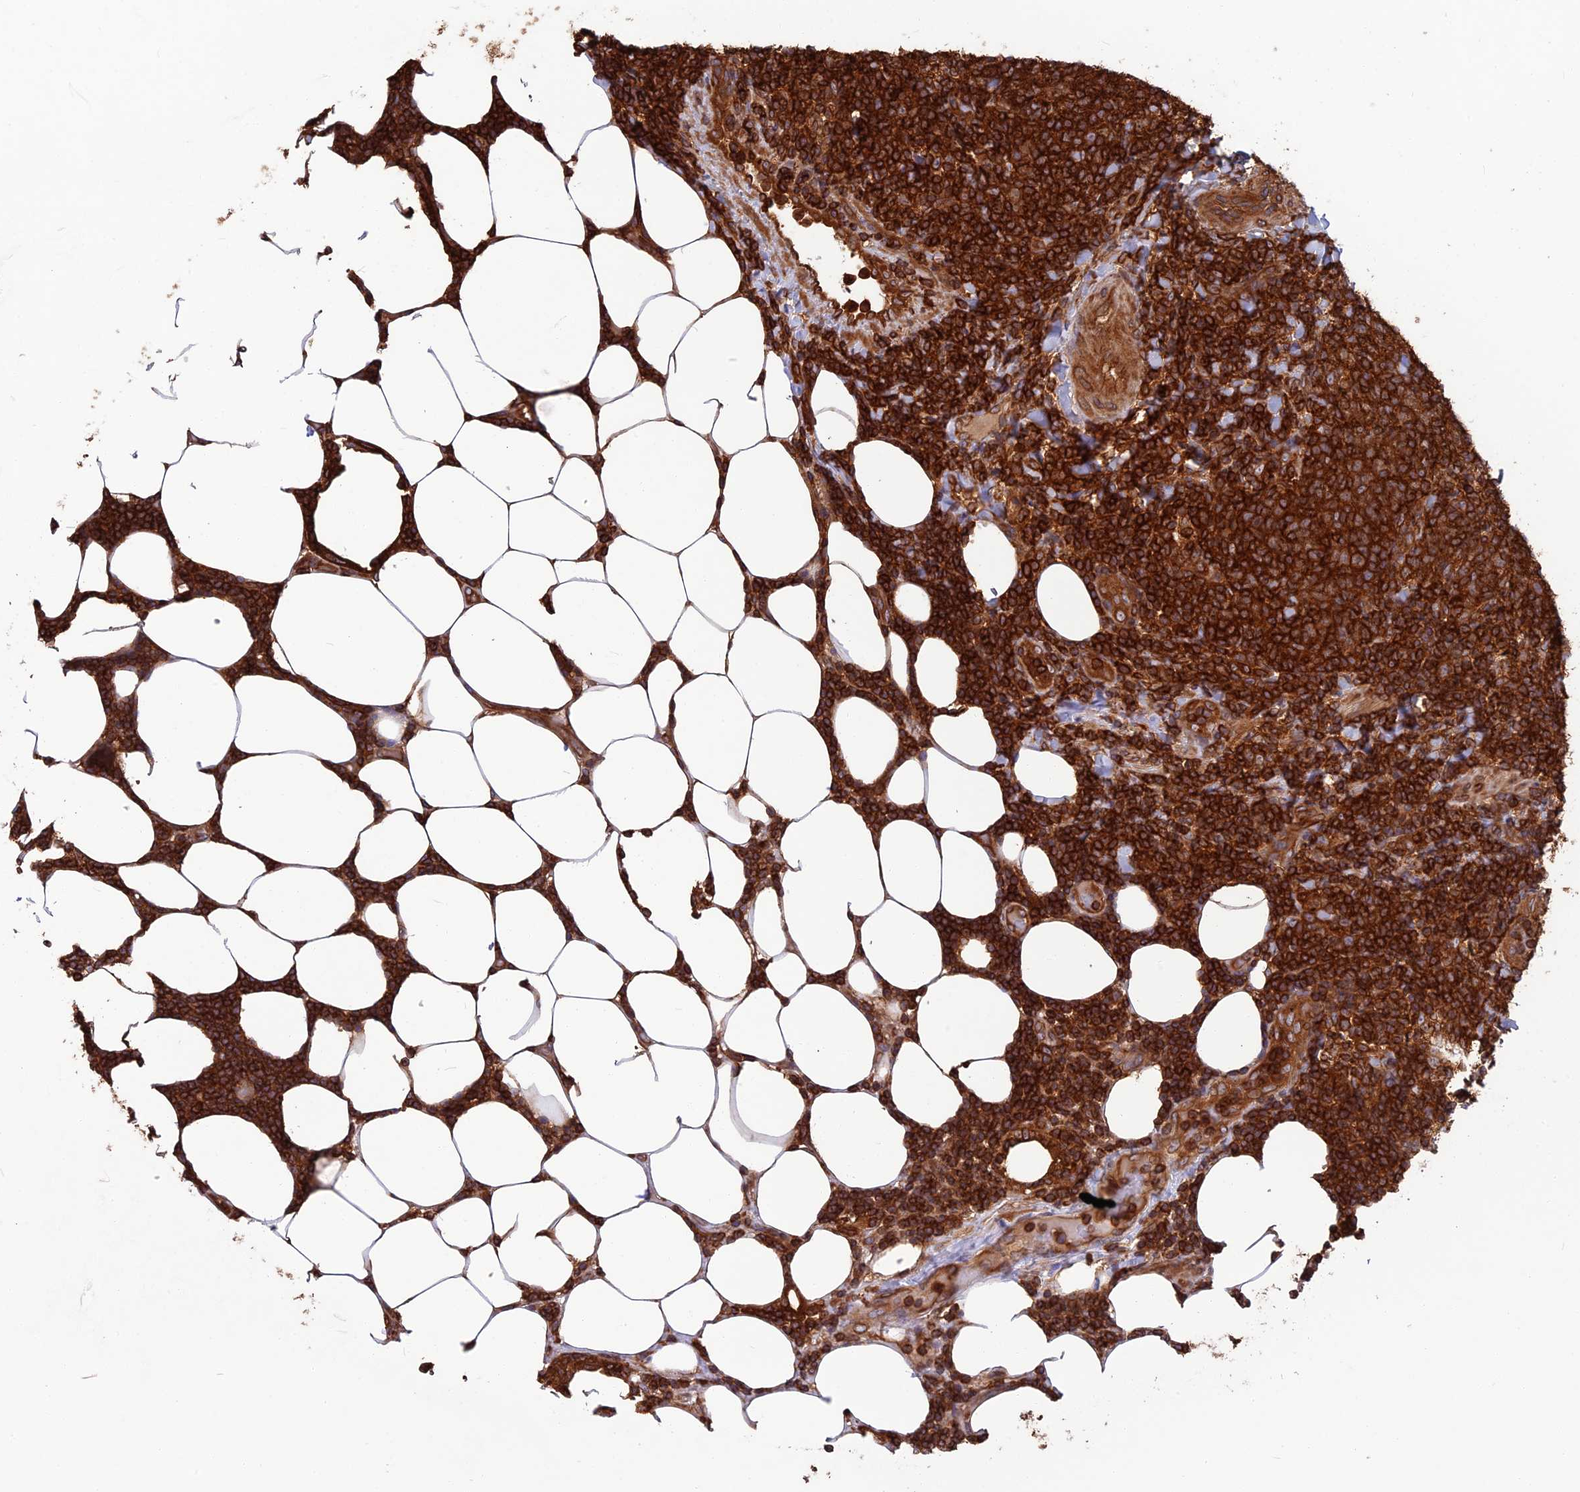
{"staining": {"intensity": "strong", "quantity": ">75%", "location": "cytoplasmic/membranous"}, "tissue": "lymphoma", "cell_type": "Tumor cells", "image_type": "cancer", "snomed": [{"axis": "morphology", "description": "Malignant lymphoma, non-Hodgkin's type, Low grade"}, {"axis": "topography", "description": "Lymph node"}], "caption": "High-magnification brightfield microscopy of low-grade malignant lymphoma, non-Hodgkin's type stained with DAB (brown) and counterstained with hematoxylin (blue). tumor cells exhibit strong cytoplasmic/membranous staining is present in approximately>75% of cells.", "gene": "WDR1", "patient": {"sex": "male", "age": 66}}